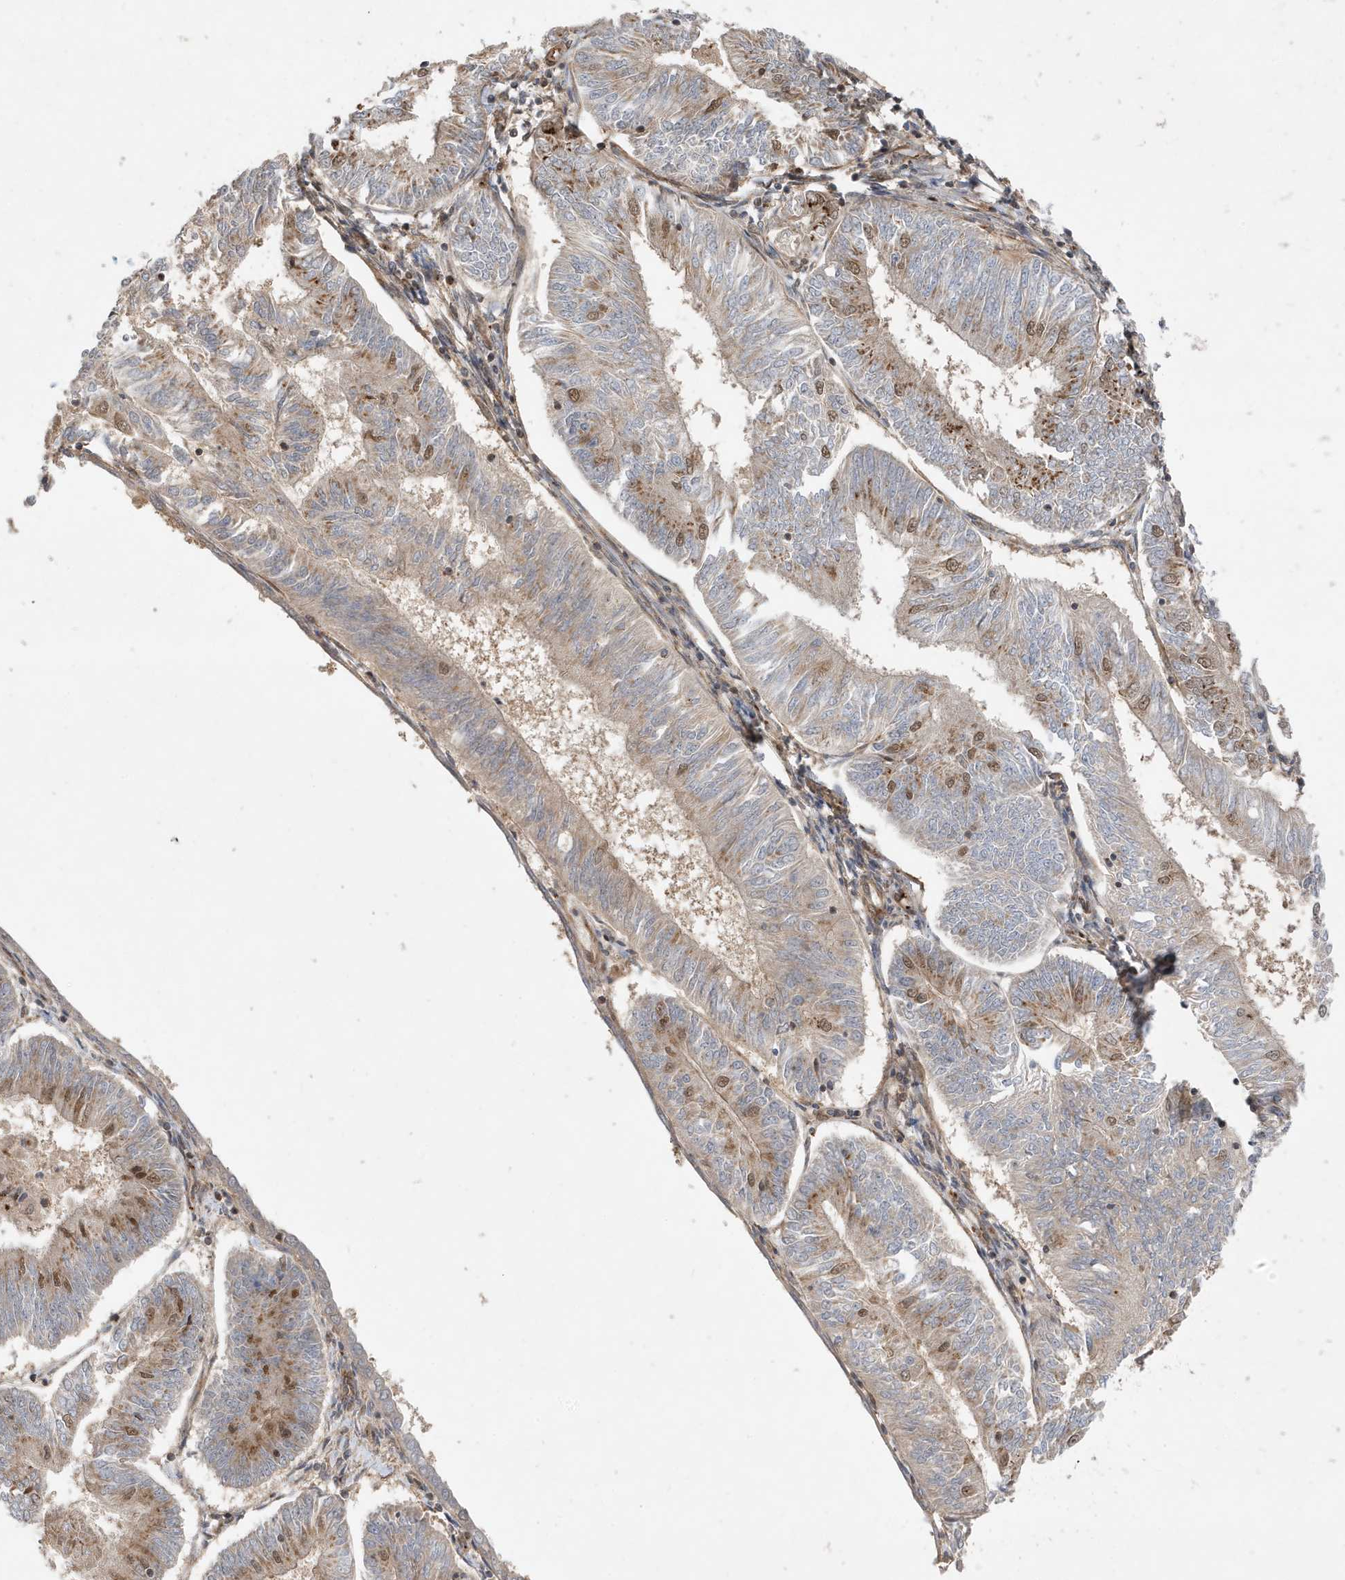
{"staining": {"intensity": "moderate", "quantity": "<25%", "location": "nuclear"}, "tissue": "endometrial cancer", "cell_type": "Tumor cells", "image_type": "cancer", "snomed": [{"axis": "morphology", "description": "Adenocarcinoma, NOS"}, {"axis": "topography", "description": "Endometrium"}], "caption": "Adenocarcinoma (endometrial) tissue reveals moderate nuclear expression in approximately <25% of tumor cells", "gene": "MAST3", "patient": {"sex": "female", "age": 58}}